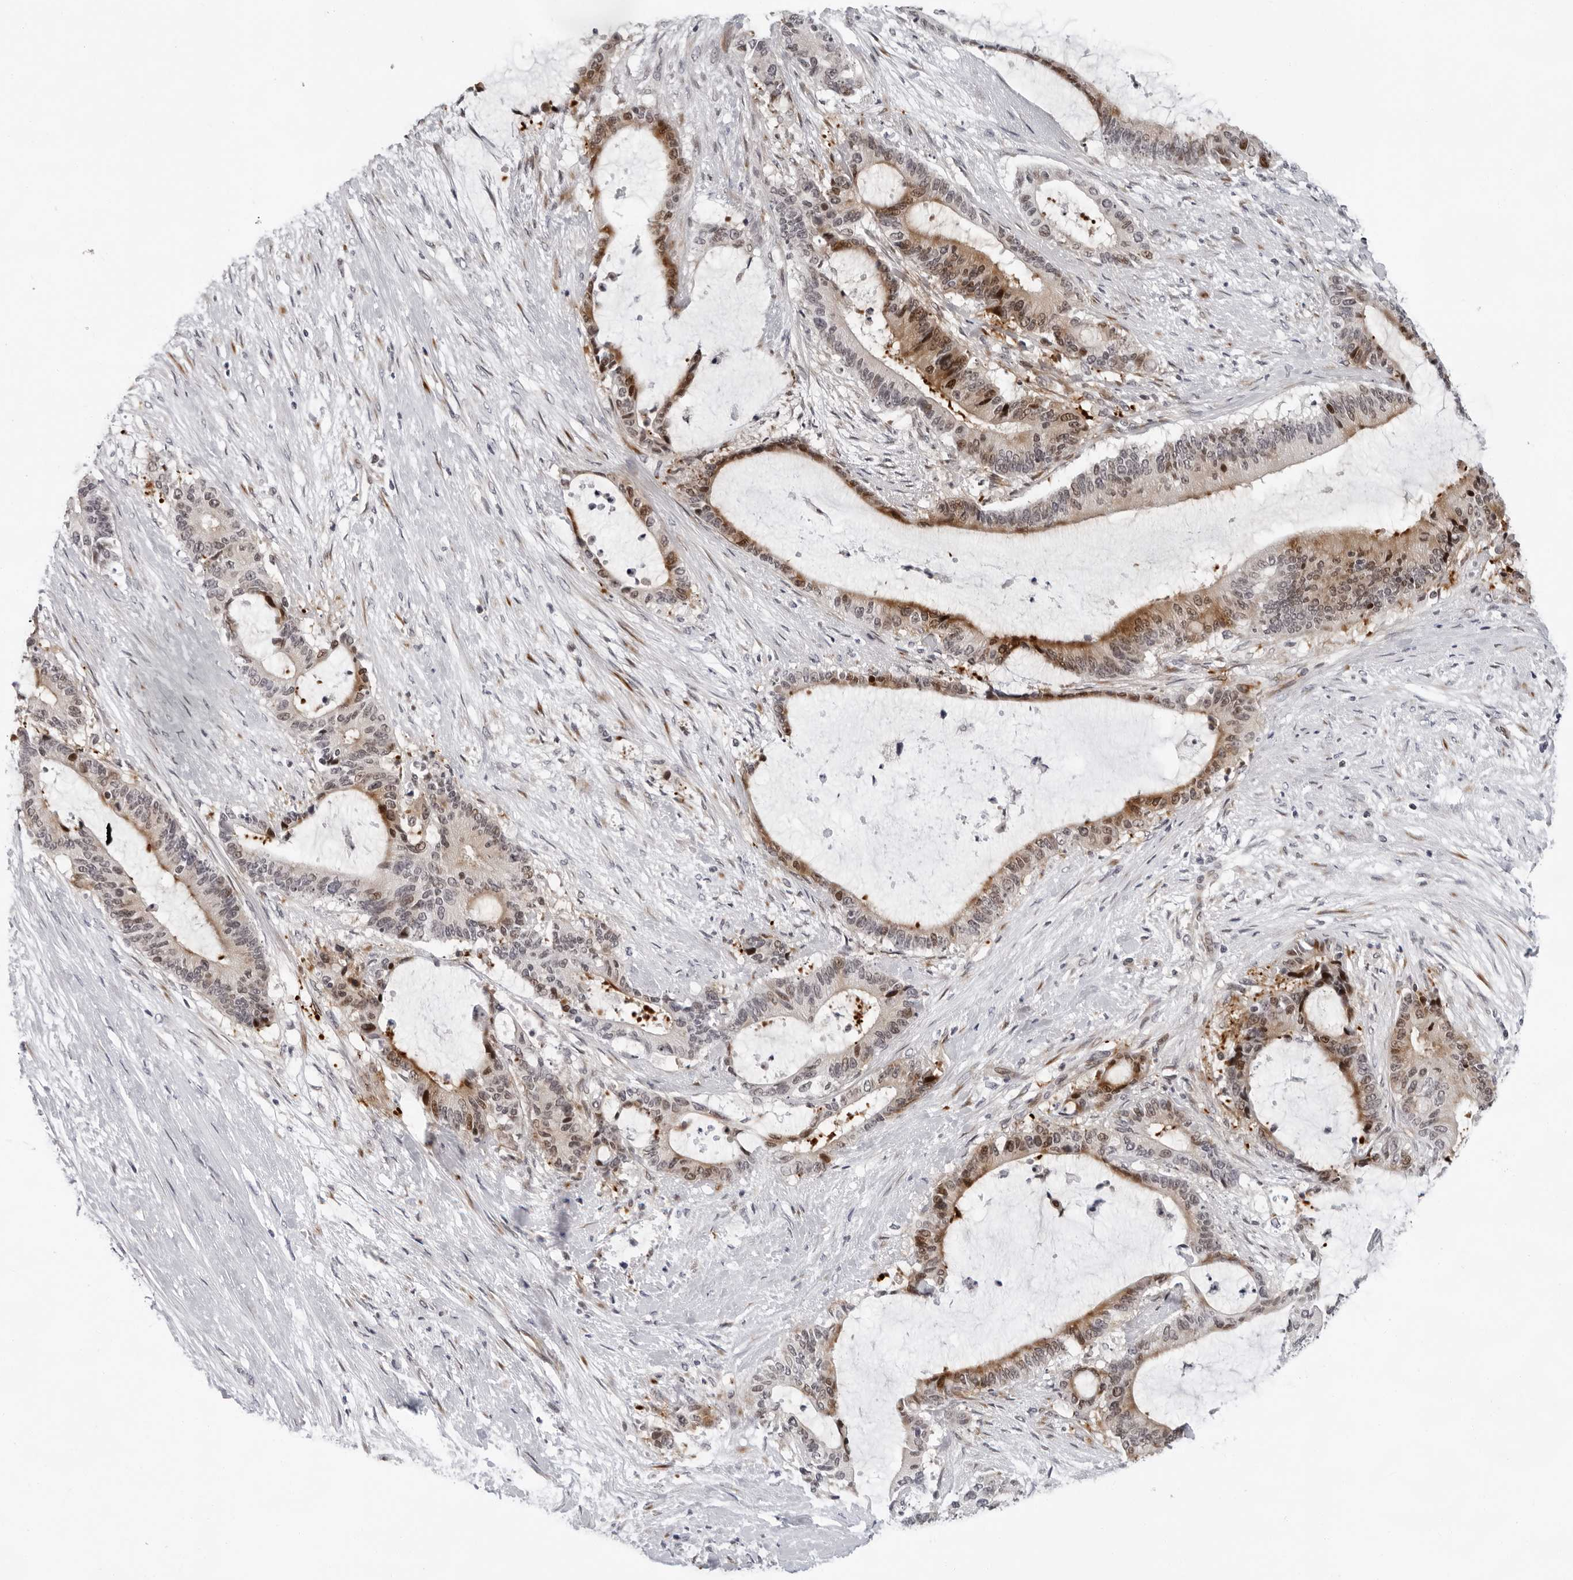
{"staining": {"intensity": "moderate", "quantity": "25%-75%", "location": "cytoplasmic/membranous"}, "tissue": "liver cancer", "cell_type": "Tumor cells", "image_type": "cancer", "snomed": [{"axis": "morphology", "description": "Normal tissue, NOS"}, {"axis": "morphology", "description": "Cholangiocarcinoma"}, {"axis": "topography", "description": "Liver"}, {"axis": "topography", "description": "Peripheral nerve tissue"}], "caption": "Protein staining reveals moderate cytoplasmic/membranous positivity in approximately 25%-75% of tumor cells in liver cancer (cholangiocarcinoma).", "gene": "PIP4K2C", "patient": {"sex": "female", "age": 73}}